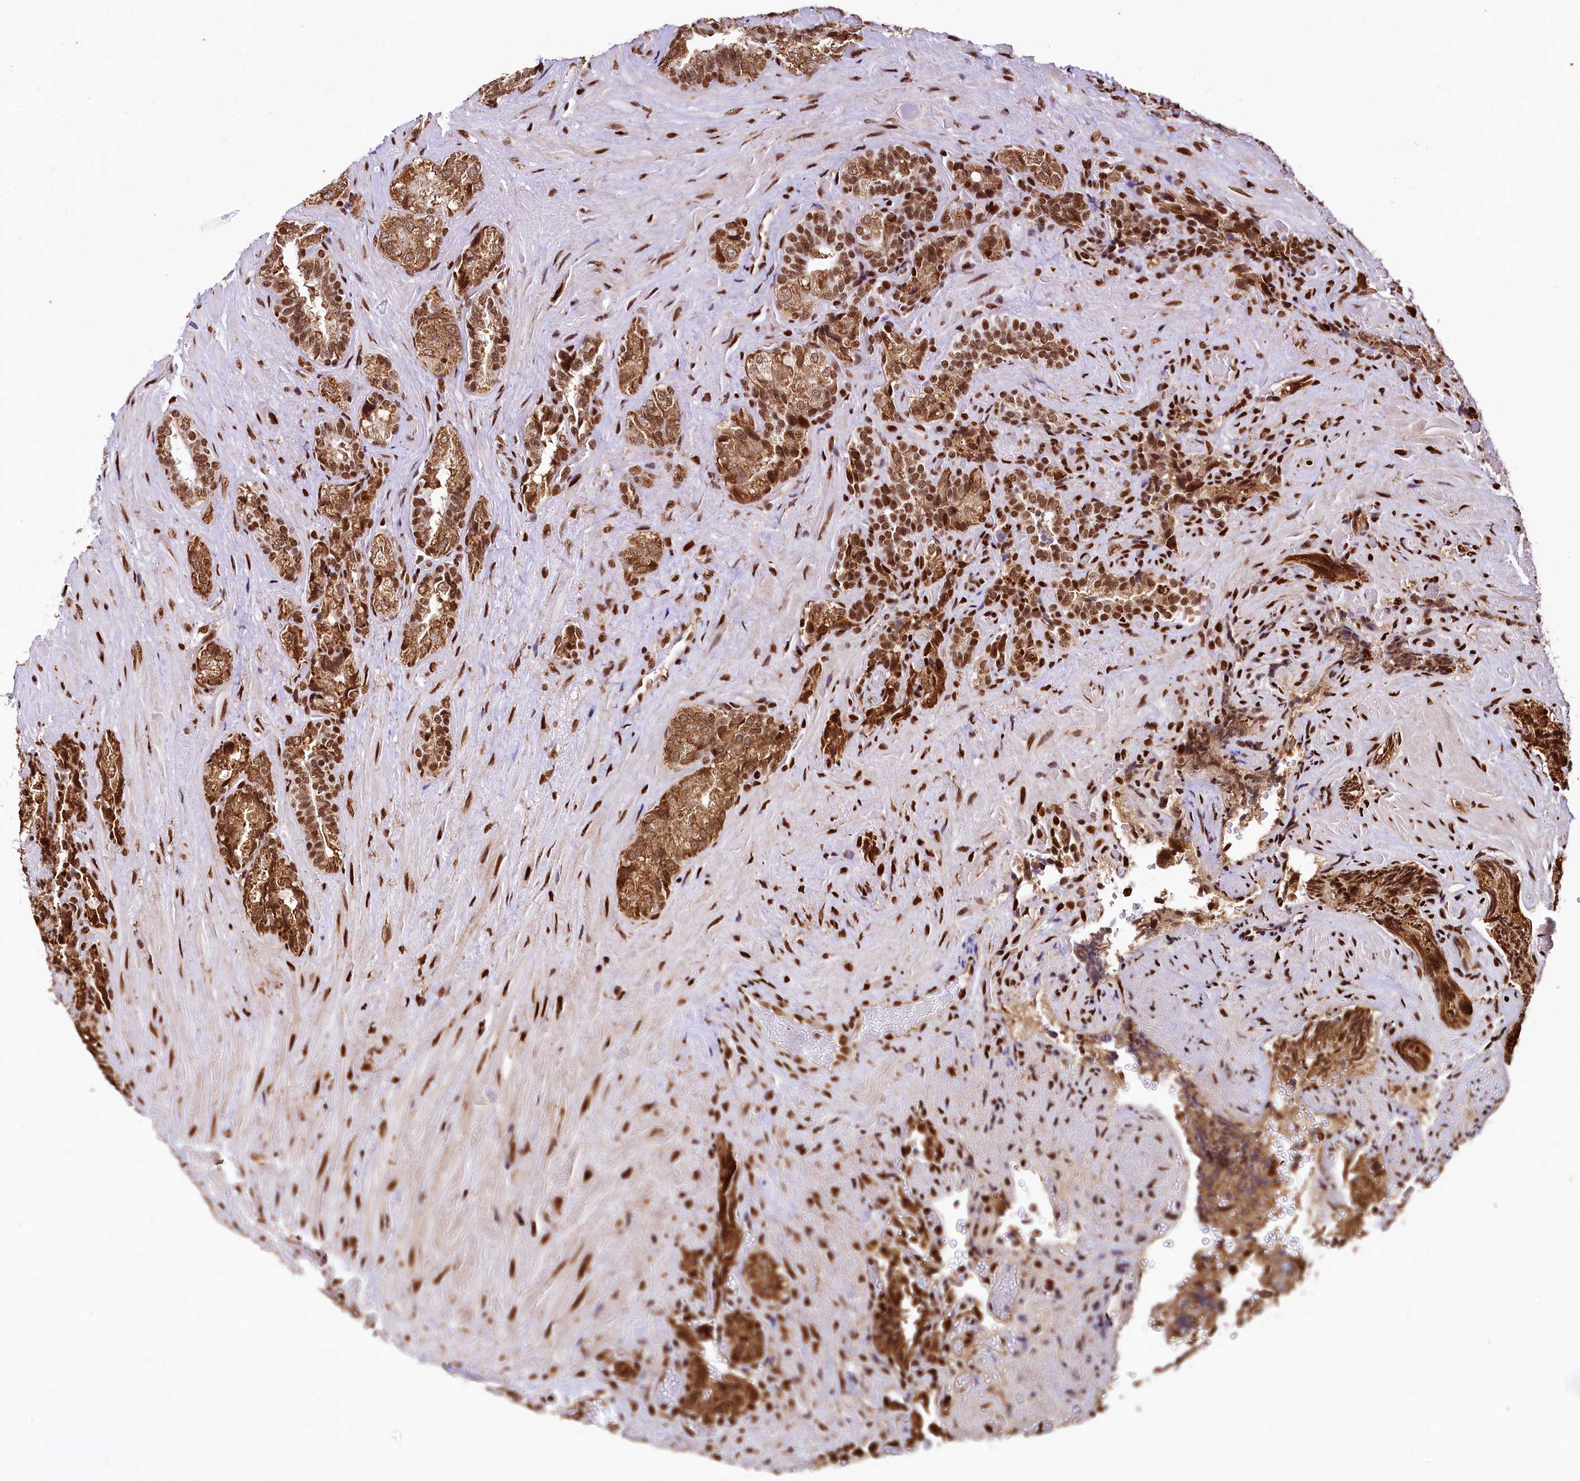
{"staining": {"intensity": "moderate", "quantity": ">75%", "location": "cytoplasmic/membranous,nuclear"}, "tissue": "seminal vesicle", "cell_type": "Glandular cells", "image_type": "normal", "snomed": [{"axis": "morphology", "description": "Normal tissue, NOS"}, {"axis": "topography", "description": "Prostate and seminal vesicle, NOS"}, {"axis": "topography", "description": "Prostate"}, {"axis": "topography", "description": "Seminal veicle"}], "caption": "This micrograph demonstrates immunohistochemistry staining of normal human seminal vesicle, with medium moderate cytoplasmic/membranous,nuclear positivity in about >75% of glandular cells.", "gene": "PDS5B", "patient": {"sex": "male", "age": 67}}